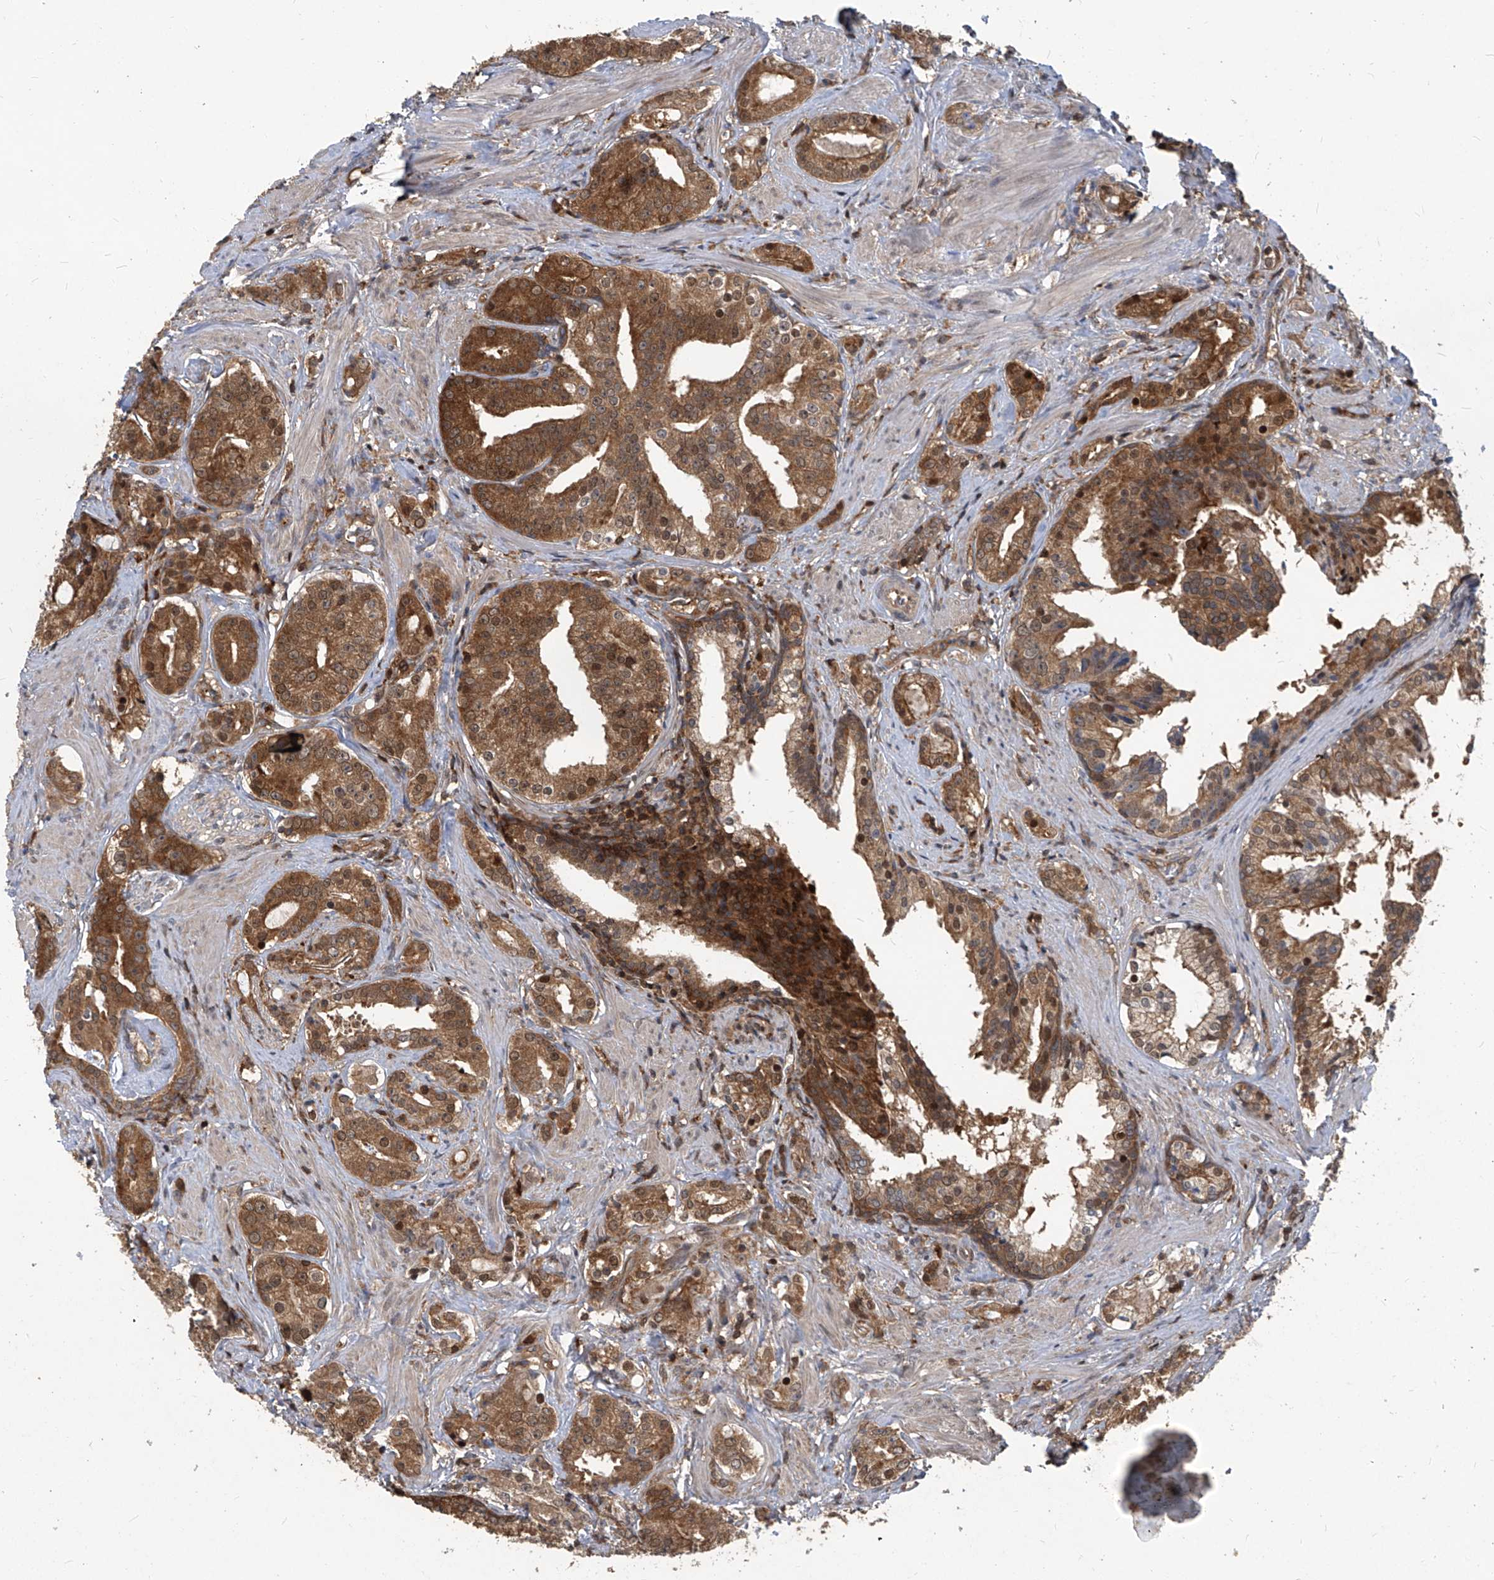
{"staining": {"intensity": "moderate", "quantity": ">75%", "location": "cytoplasmic/membranous,nuclear"}, "tissue": "prostate cancer", "cell_type": "Tumor cells", "image_type": "cancer", "snomed": [{"axis": "morphology", "description": "Adenocarcinoma, High grade"}, {"axis": "topography", "description": "Prostate"}], "caption": "Prostate cancer stained with immunohistochemistry demonstrates moderate cytoplasmic/membranous and nuclear staining in about >75% of tumor cells. (brown staining indicates protein expression, while blue staining denotes nuclei).", "gene": "PSMB1", "patient": {"sex": "male", "age": 58}}